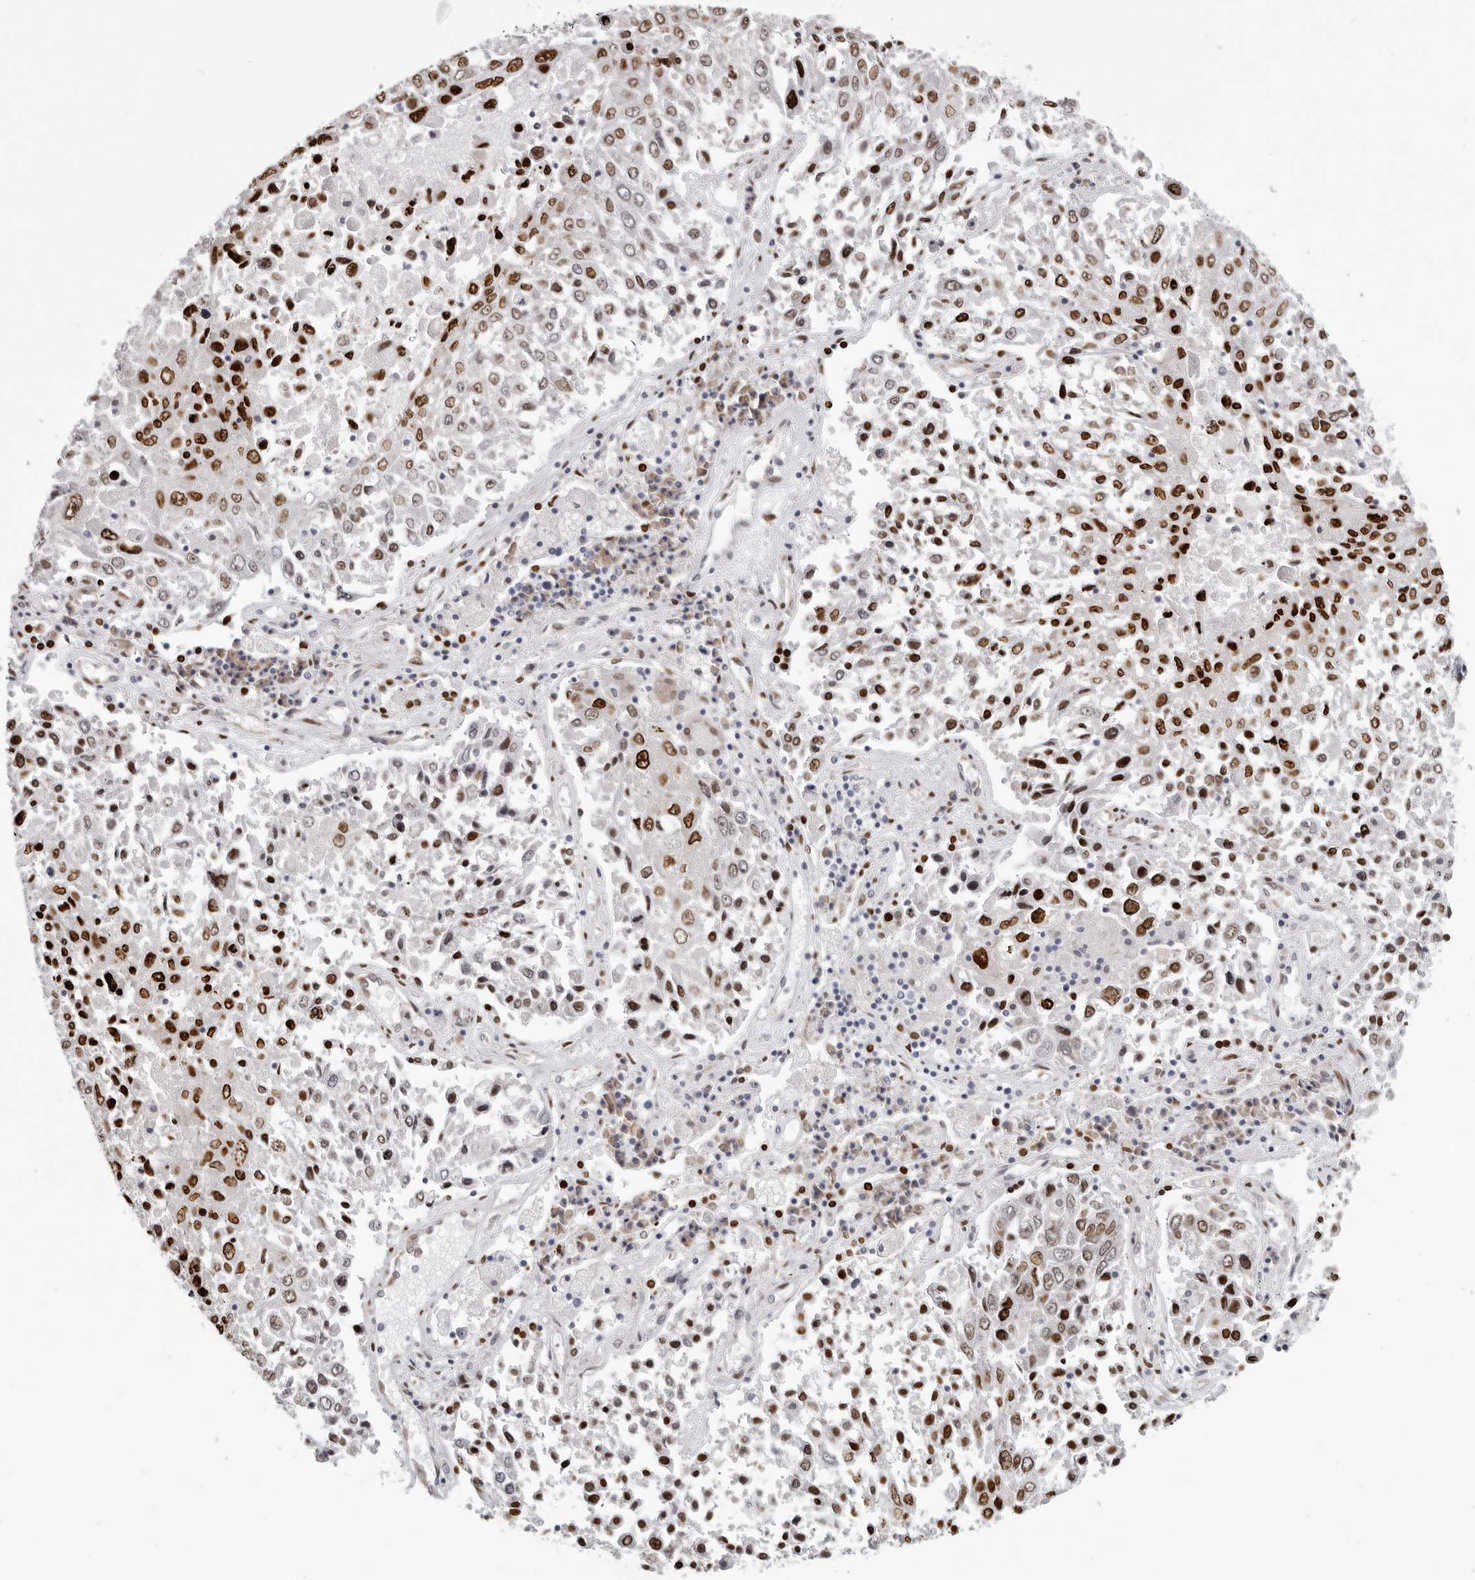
{"staining": {"intensity": "strong", "quantity": "25%-75%", "location": "nuclear"}, "tissue": "lung cancer", "cell_type": "Tumor cells", "image_type": "cancer", "snomed": [{"axis": "morphology", "description": "Squamous cell carcinoma, NOS"}, {"axis": "topography", "description": "Lung"}], "caption": "IHC (DAB (3,3'-diaminobenzidine)) staining of human lung cancer displays strong nuclear protein staining in approximately 25%-75% of tumor cells.", "gene": "SRP19", "patient": {"sex": "male", "age": 65}}